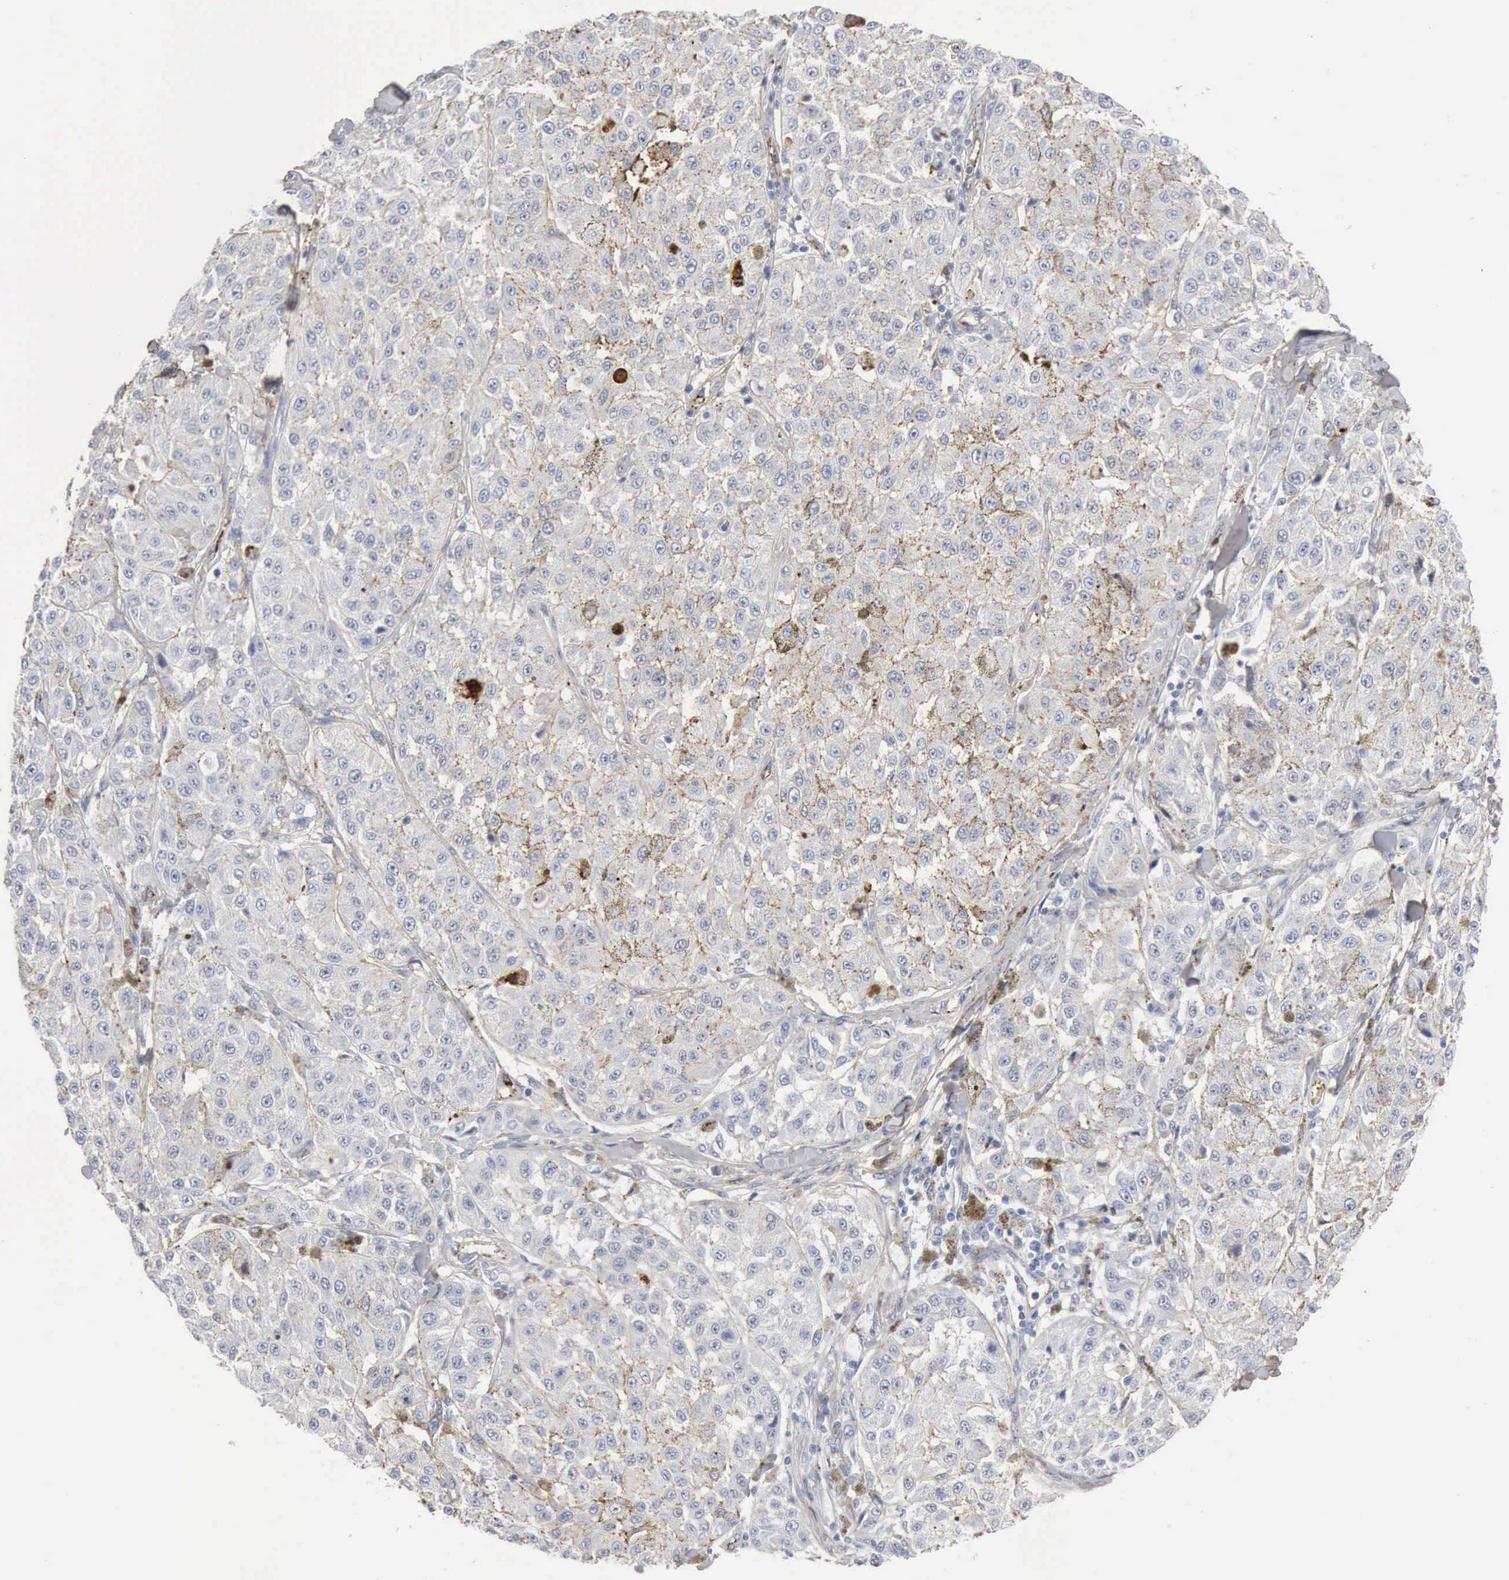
{"staining": {"intensity": "negative", "quantity": "none", "location": "none"}, "tissue": "melanoma", "cell_type": "Tumor cells", "image_type": "cancer", "snomed": [{"axis": "morphology", "description": "Malignant melanoma, NOS"}, {"axis": "topography", "description": "Skin"}], "caption": "Tumor cells are negative for protein expression in human melanoma.", "gene": "C4BPA", "patient": {"sex": "female", "age": 64}}